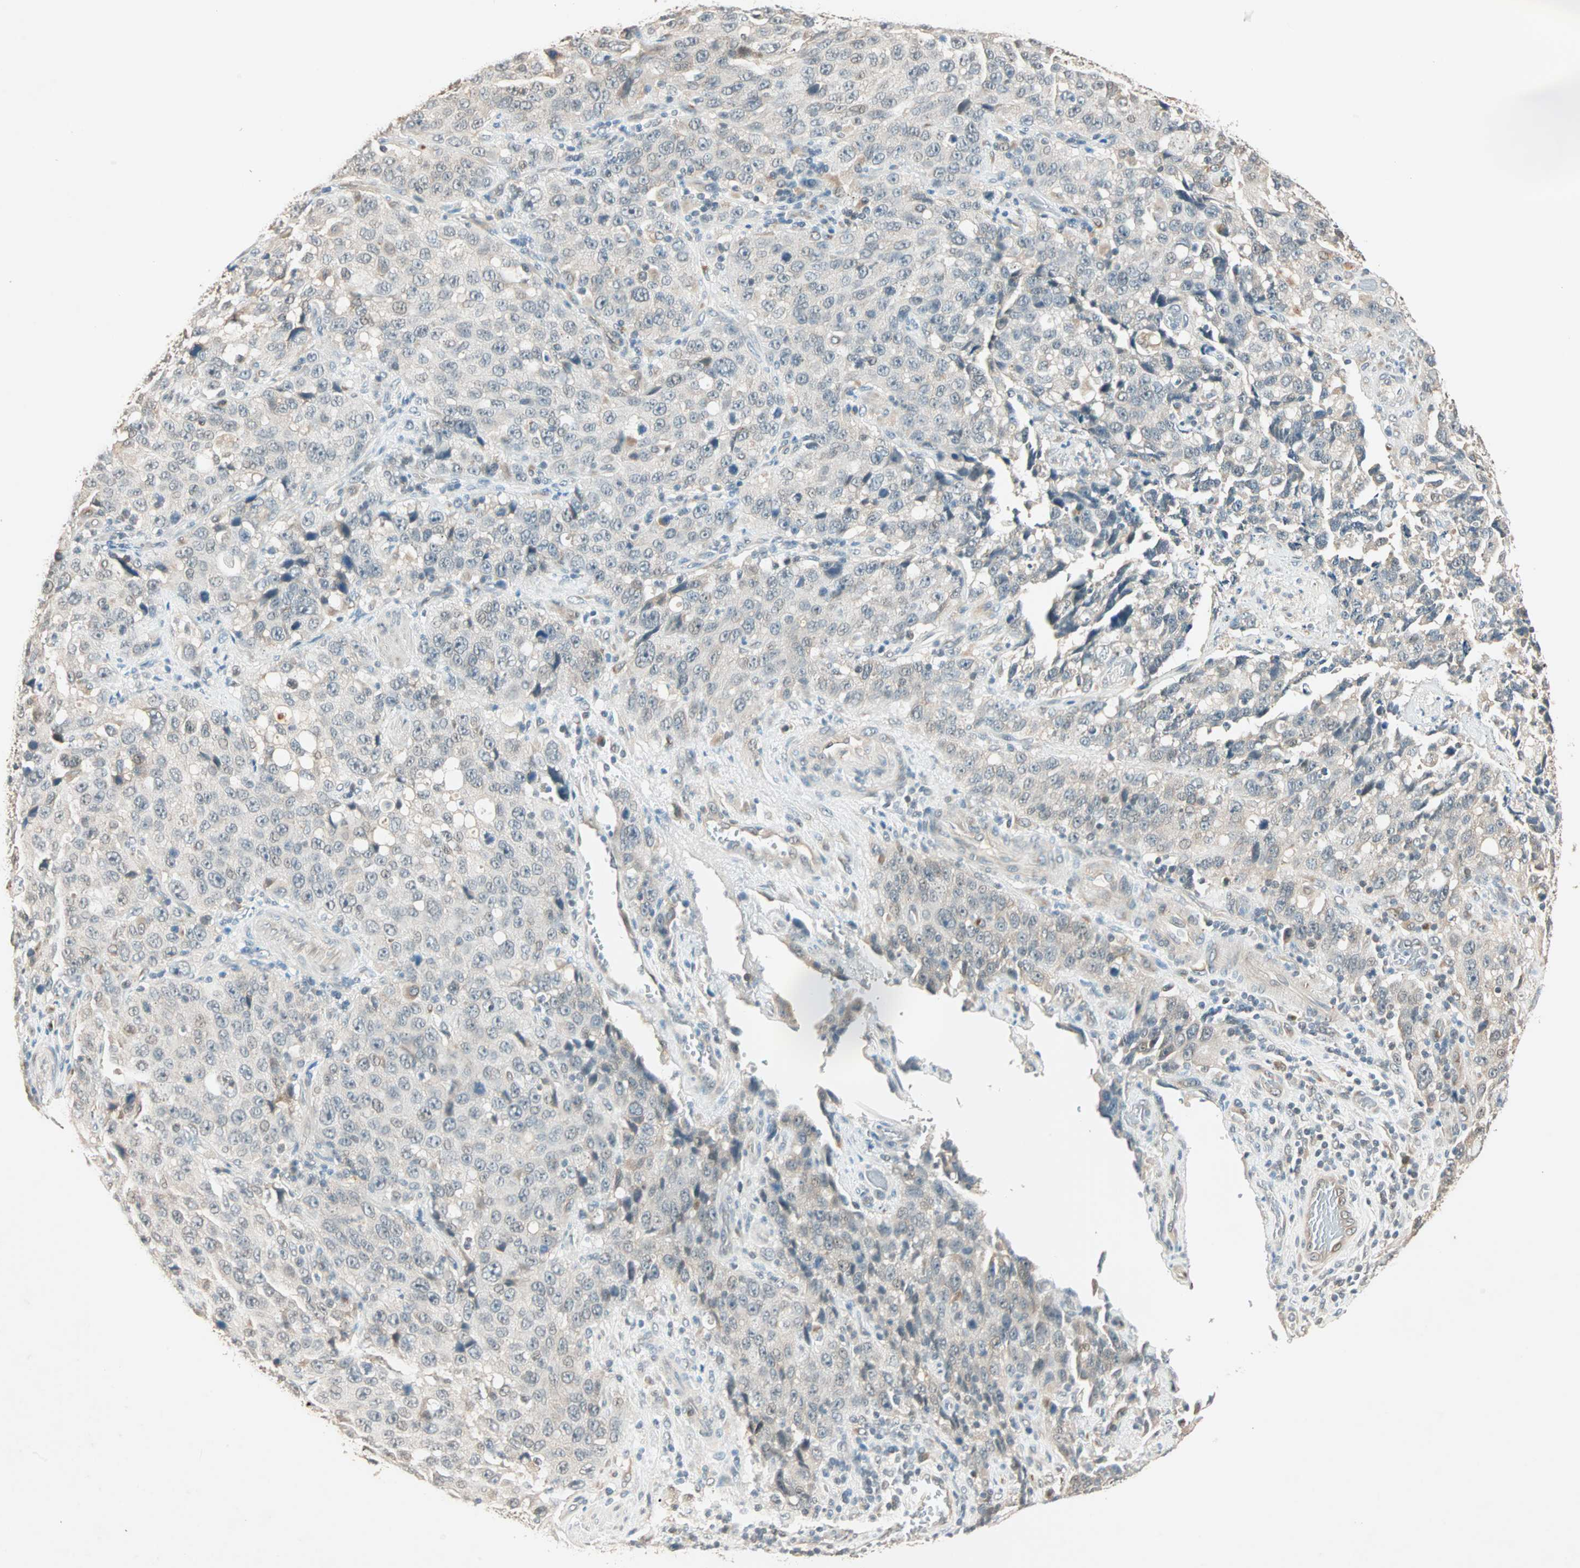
{"staining": {"intensity": "weak", "quantity": "<25%", "location": "cytoplasmic/membranous"}, "tissue": "stomach cancer", "cell_type": "Tumor cells", "image_type": "cancer", "snomed": [{"axis": "morphology", "description": "Normal tissue, NOS"}, {"axis": "morphology", "description": "Adenocarcinoma, NOS"}, {"axis": "topography", "description": "Stomach"}], "caption": "Tumor cells show no significant positivity in stomach cancer.", "gene": "PRDM2", "patient": {"sex": "male", "age": 48}}